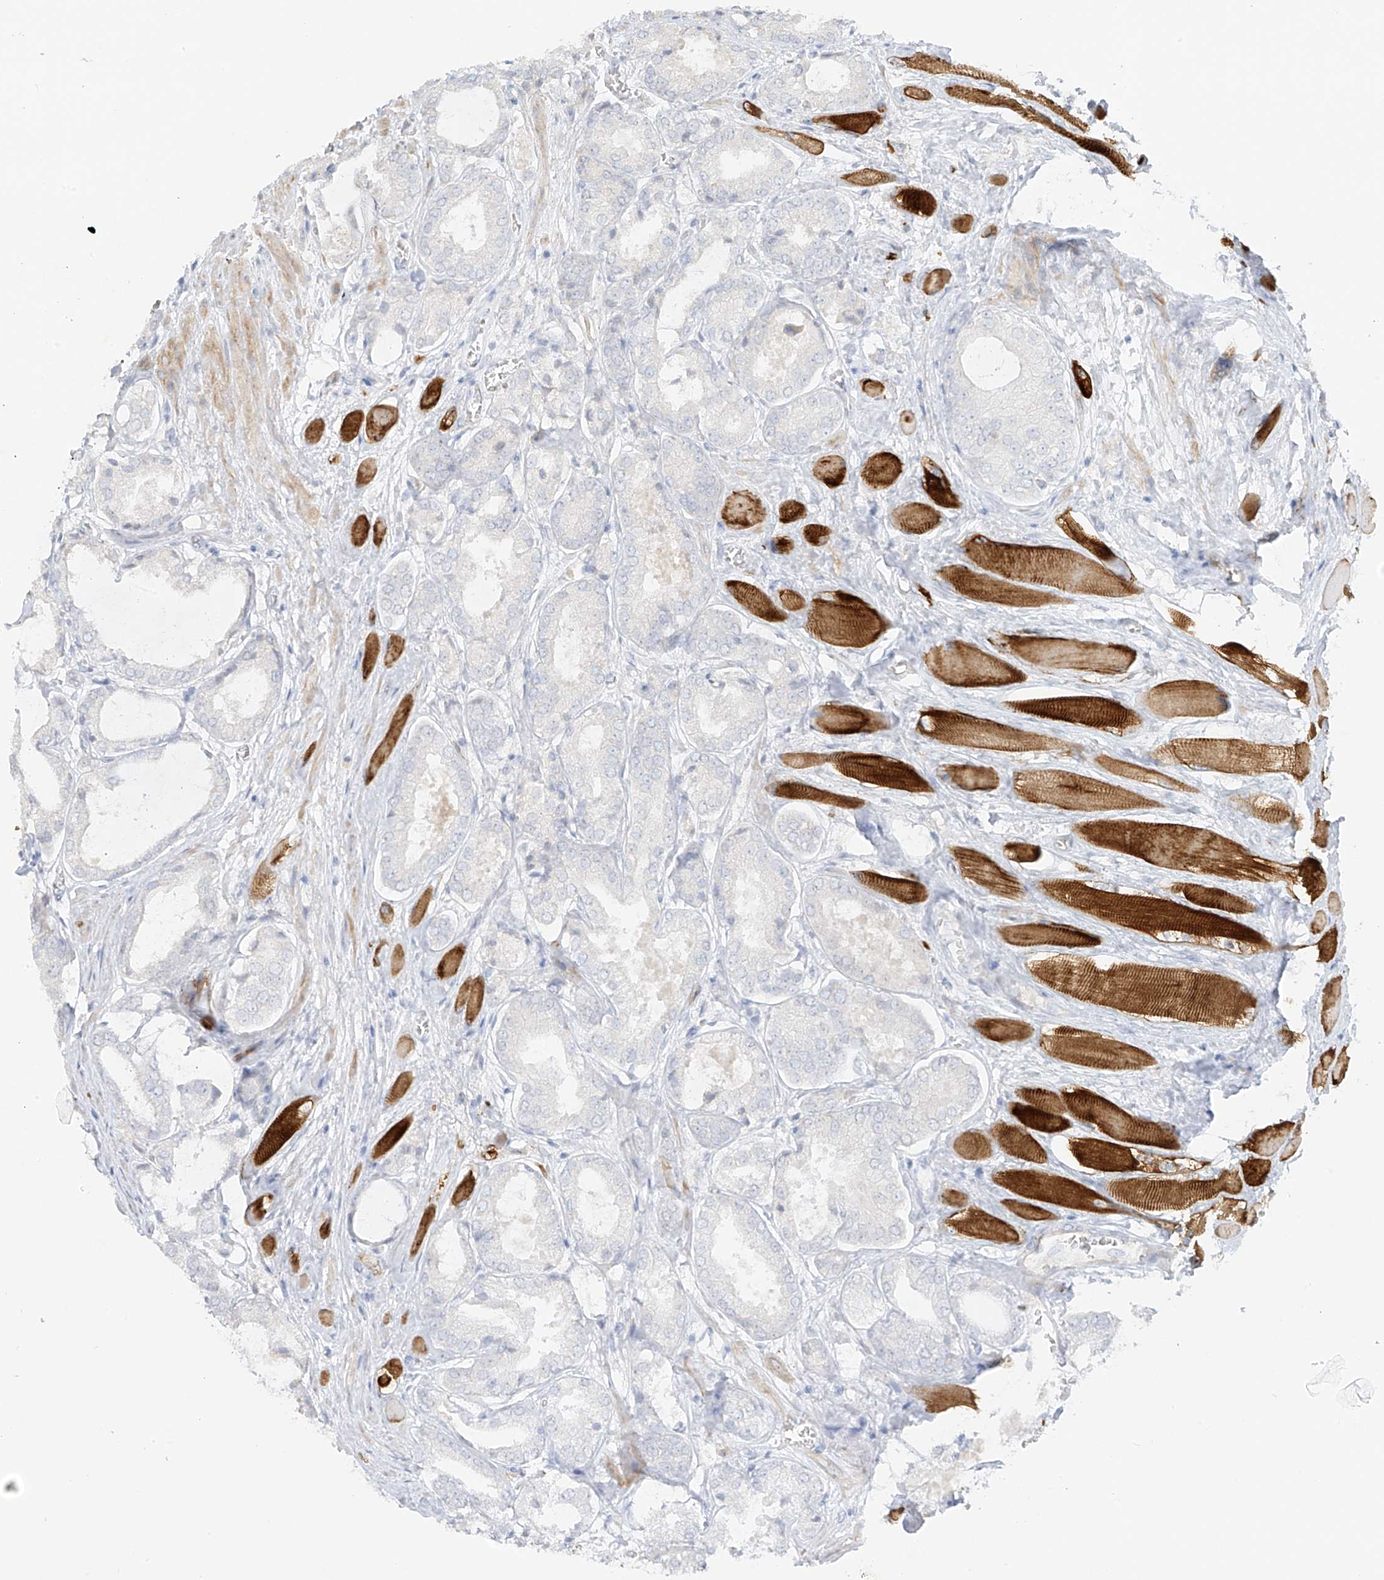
{"staining": {"intensity": "negative", "quantity": "none", "location": "none"}, "tissue": "prostate cancer", "cell_type": "Tumor cells", "image_type": "cancer", "snomed": [{"axis": "morphology", "description": "Adenocarcinoma, Low grade"}, {"axis": "topography", "description": "Prostate"}], "caption": "There is no significant positivity in tumor cells of prostate cancer.", "gene": "C11orf87", "patient": {"sex": "male", "age": 67}}